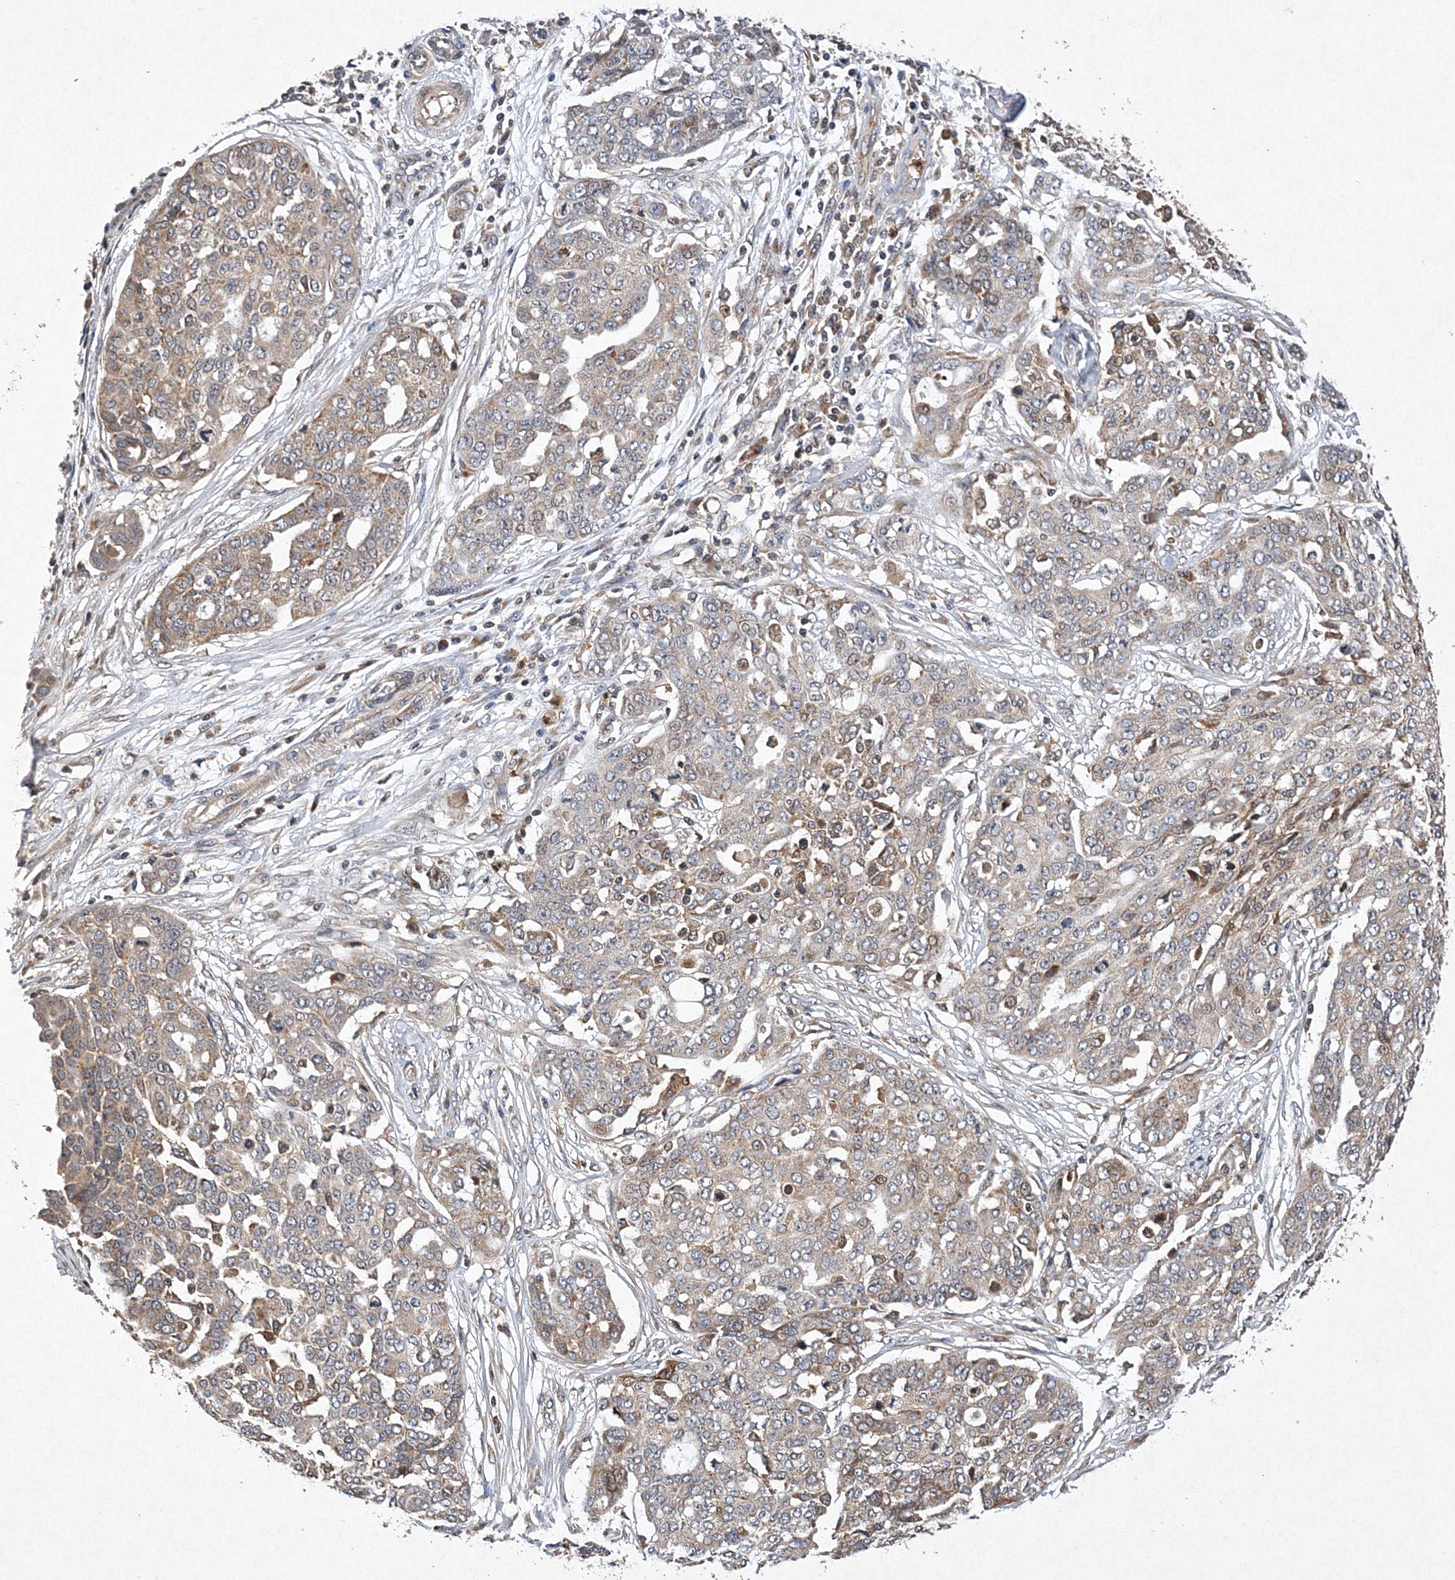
{"staining": {"intensity": "weak", "quantity": "25%-75%", "location": "cytoplasmic/membranous"}, "tissue": "ovarian cancer", "cell_type": "Tumor cells", "image_type": "cancer", "snomed": [{"axis": "morphology", "description": "Cystadenocarcinoma, serous, NOS"}, {"axis": "topography", "description": "Soft tissue"}, {"axis": "topography", "description": "Ovary"}], "caption": "Immunohistochemical staining of ovarian cancer (serous cystadenocarcinoma) displays weak cytoplasmic/membranous protein expression in approximately 25%-75% of tumor cells.", "gene": "PROSER1", "patient": {"sex": "female", "age": 57}}